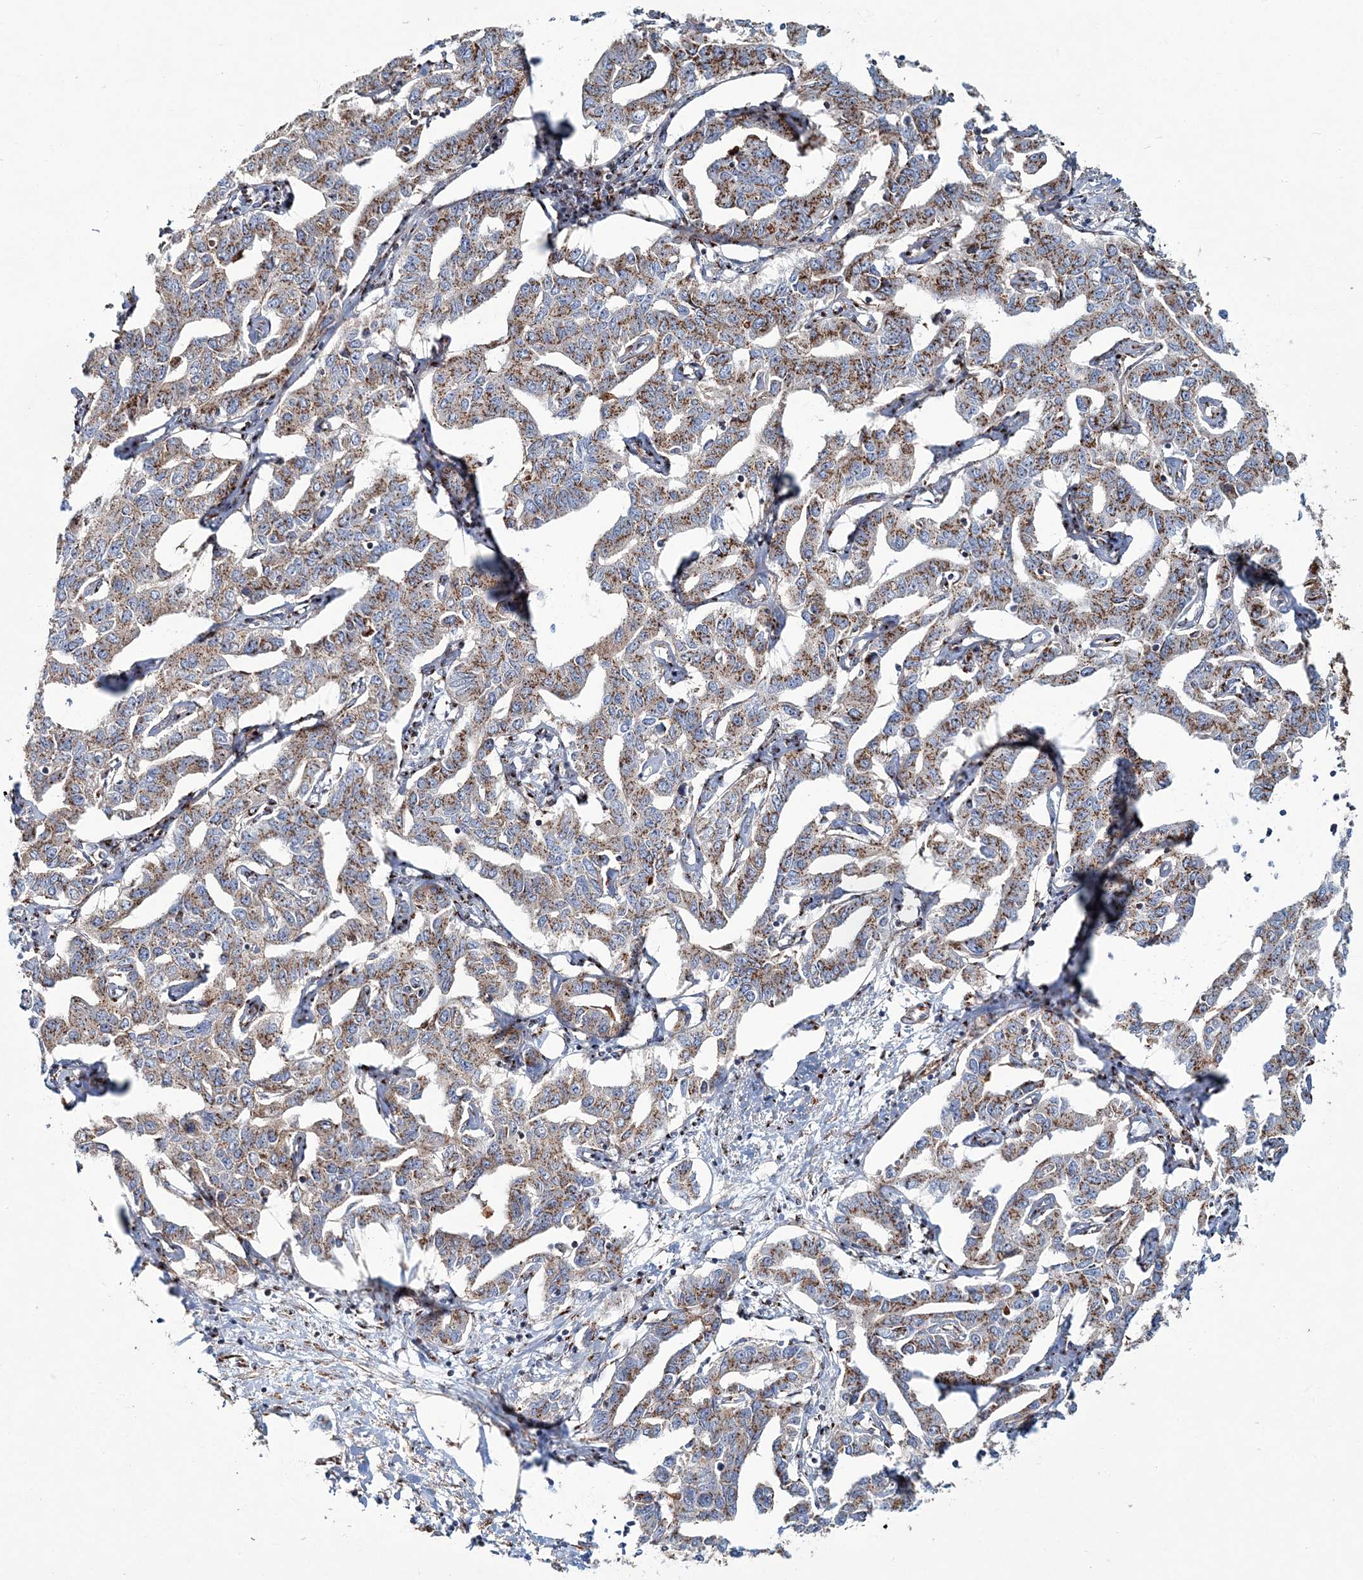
{"staining": {"intensity": "moderate", "quantity": ">75%", "location": "cytoplasmic/membranous"}, "tissue": "liver cancer", "cell_type": "Tumor cells", "image_type": "cancer", "snomed": [{"axis": "morphology", "description": "Cholangiocarcinoma"}, {"axis": "topography", "description": "Liver"}], "caption": "Protein expression analysis of liver cancer (cholangiocarcinoma) demonstrates moderate cytoplasmic/membranous staining in approximately >75% of tumor cells.", "gene": "MAN1A2", "patient": {"sex": "male", "age": 59}}